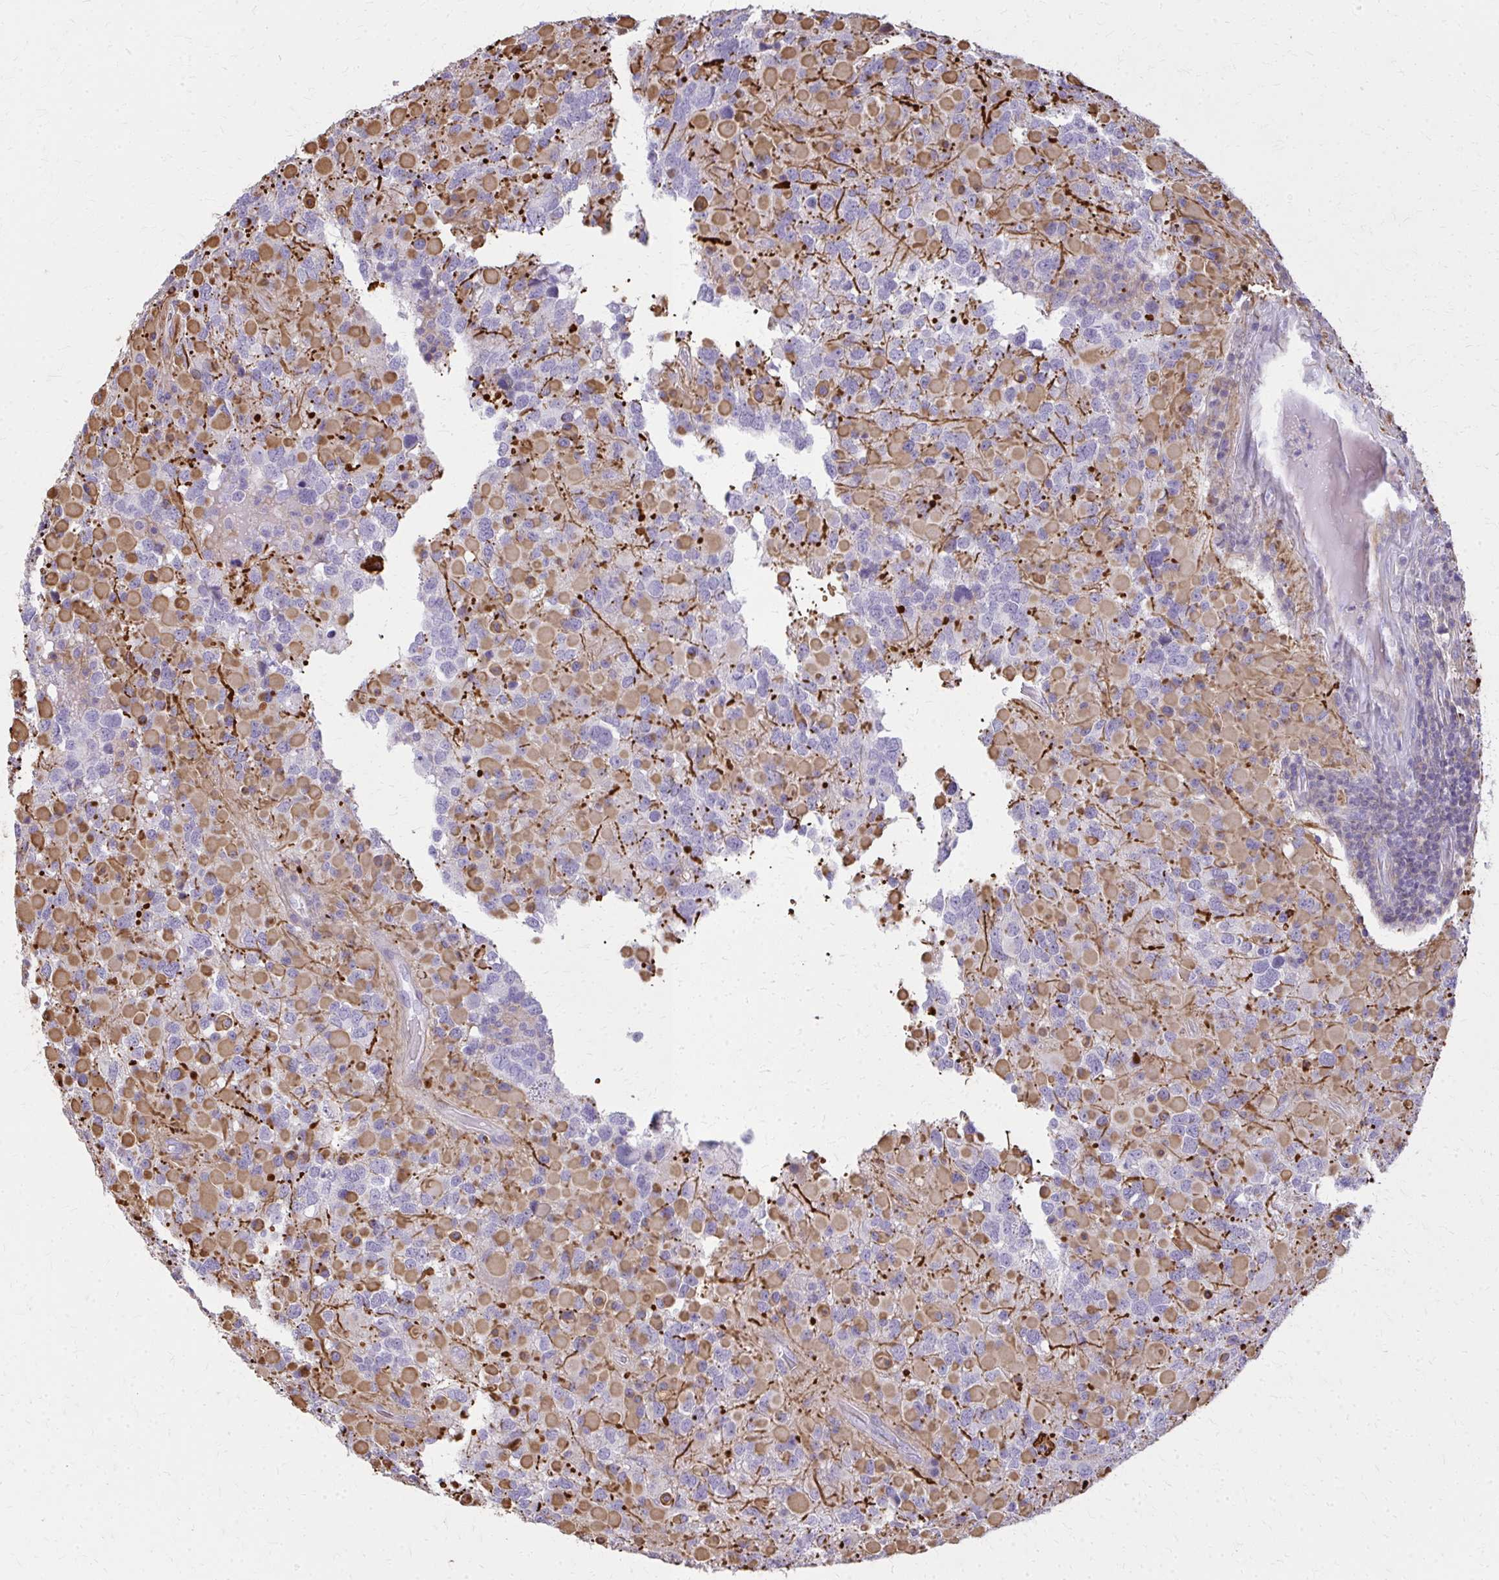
{"staining": {"intensity": "weak", "quantity": "25%-75%", "location": "cytoplasmic/membranous"}, "tissue": "glioma", "cell_type": "Tumor cells", "image_type": "cancer", "snomed": [{"axis": "morphology", "description": "Glioma, malignant, High grade"}, {"axis": "topography", "description": "Brain"}], "caption": "High-power microscopy captured an IHC micrograph of malignant glioma (high-grade), revealing weak cytoplasmic/membranous expression in about 25%-75% of tumor cells.", "gene": "TENM4", "patient": {"sex": "female", "age": 40}}